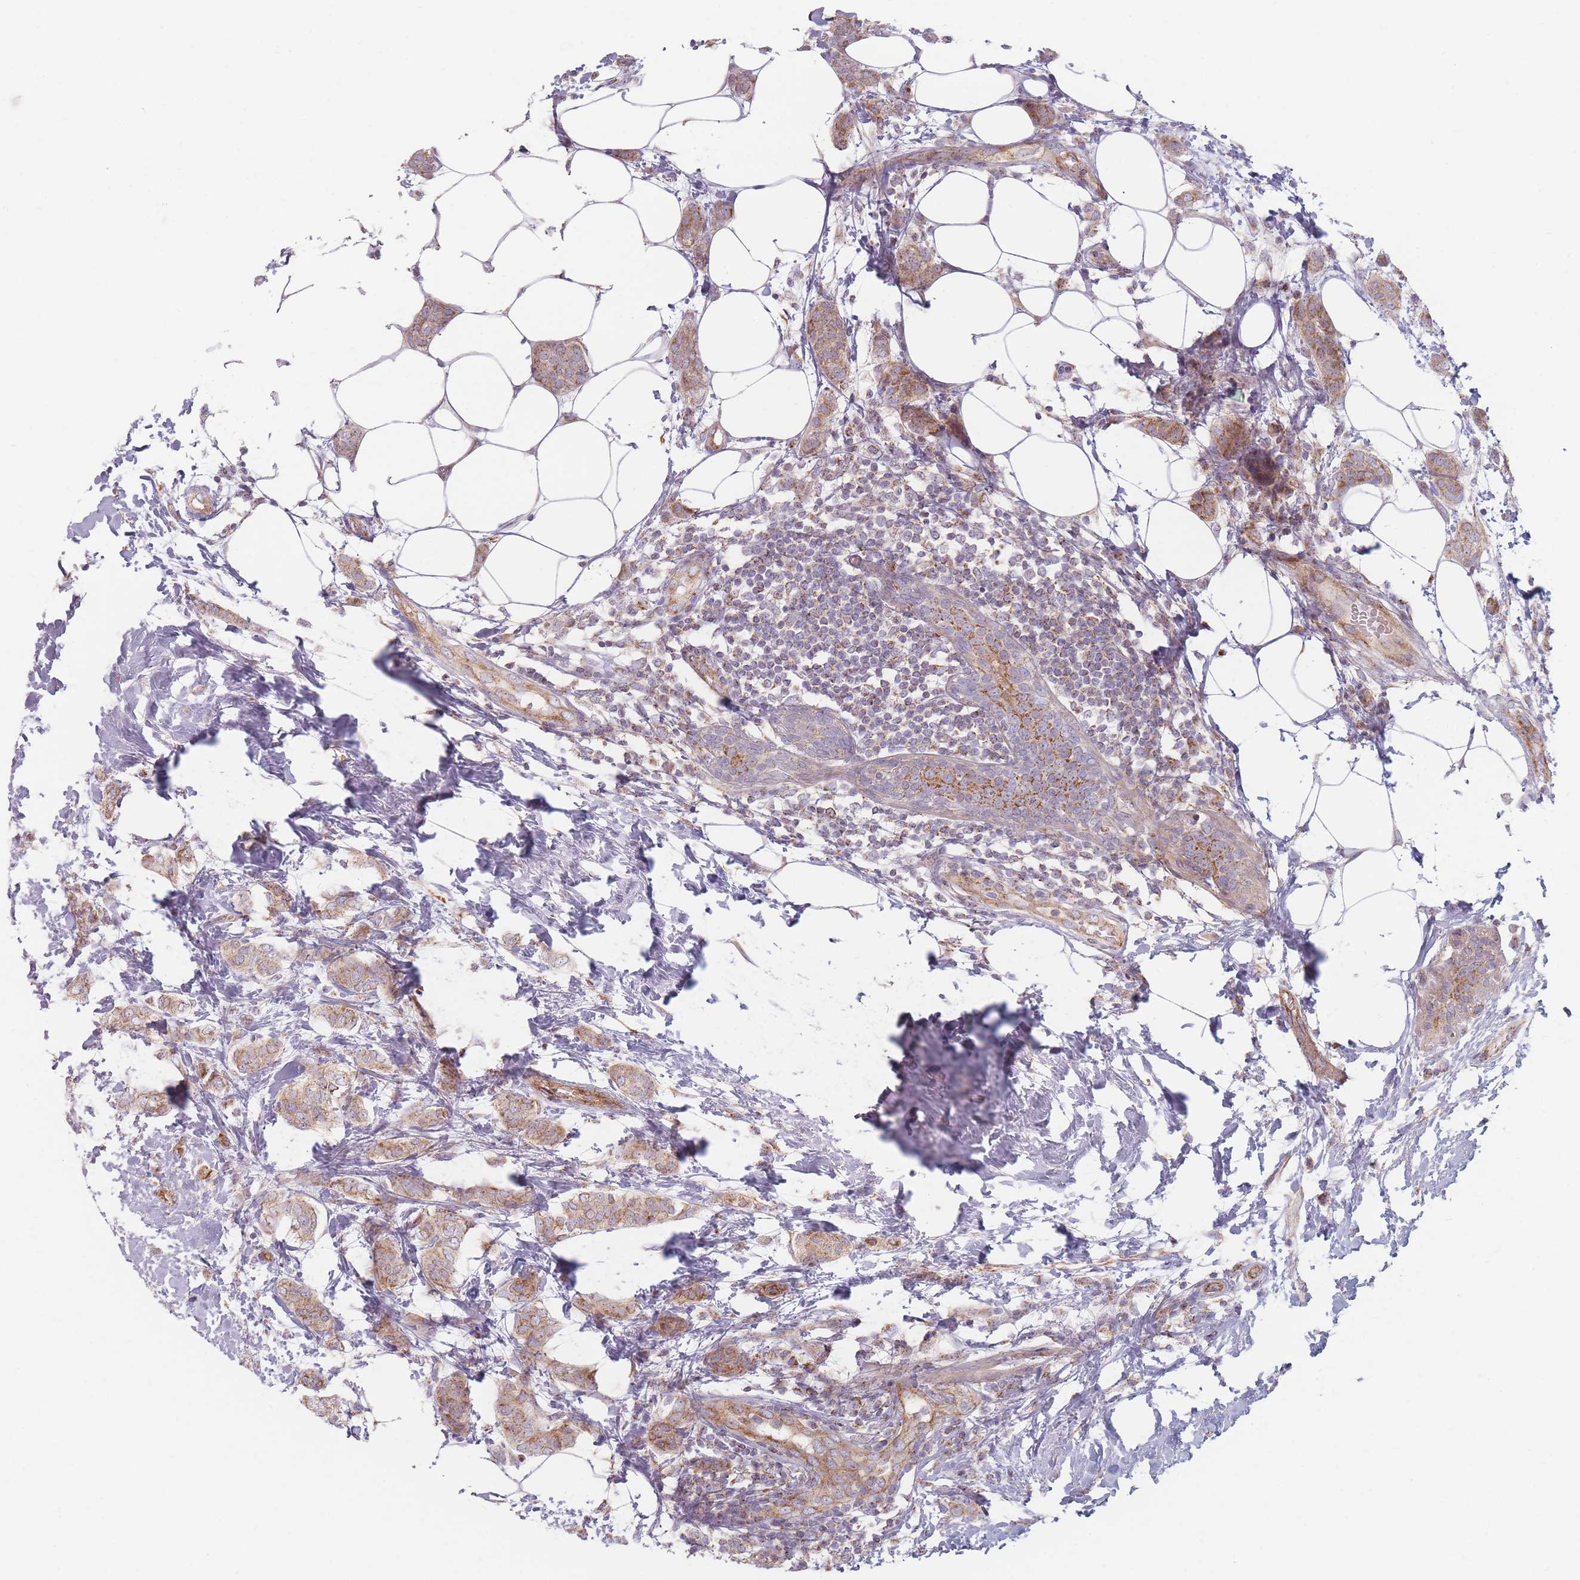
{"staining": {"intensity": "moderate", "quantity": ">75%", "location": "cytoplasmic/membranous"}, "tissue": "breast cancer", "cell_type": "Tumor cells", "image_type": "cancer", "snomed": [{"axis": "morphology", "description": "Duct carcinoma"}, {"axis": "topography", "description": "Breast"}], "caption": "Protein expression analysis of breast cancer reveals moderate cytoplasmic/membranous positivity in about >75% of tumor cells.", "gene": "ESRP2", "patient": {"sex": "female", "age": 72}}